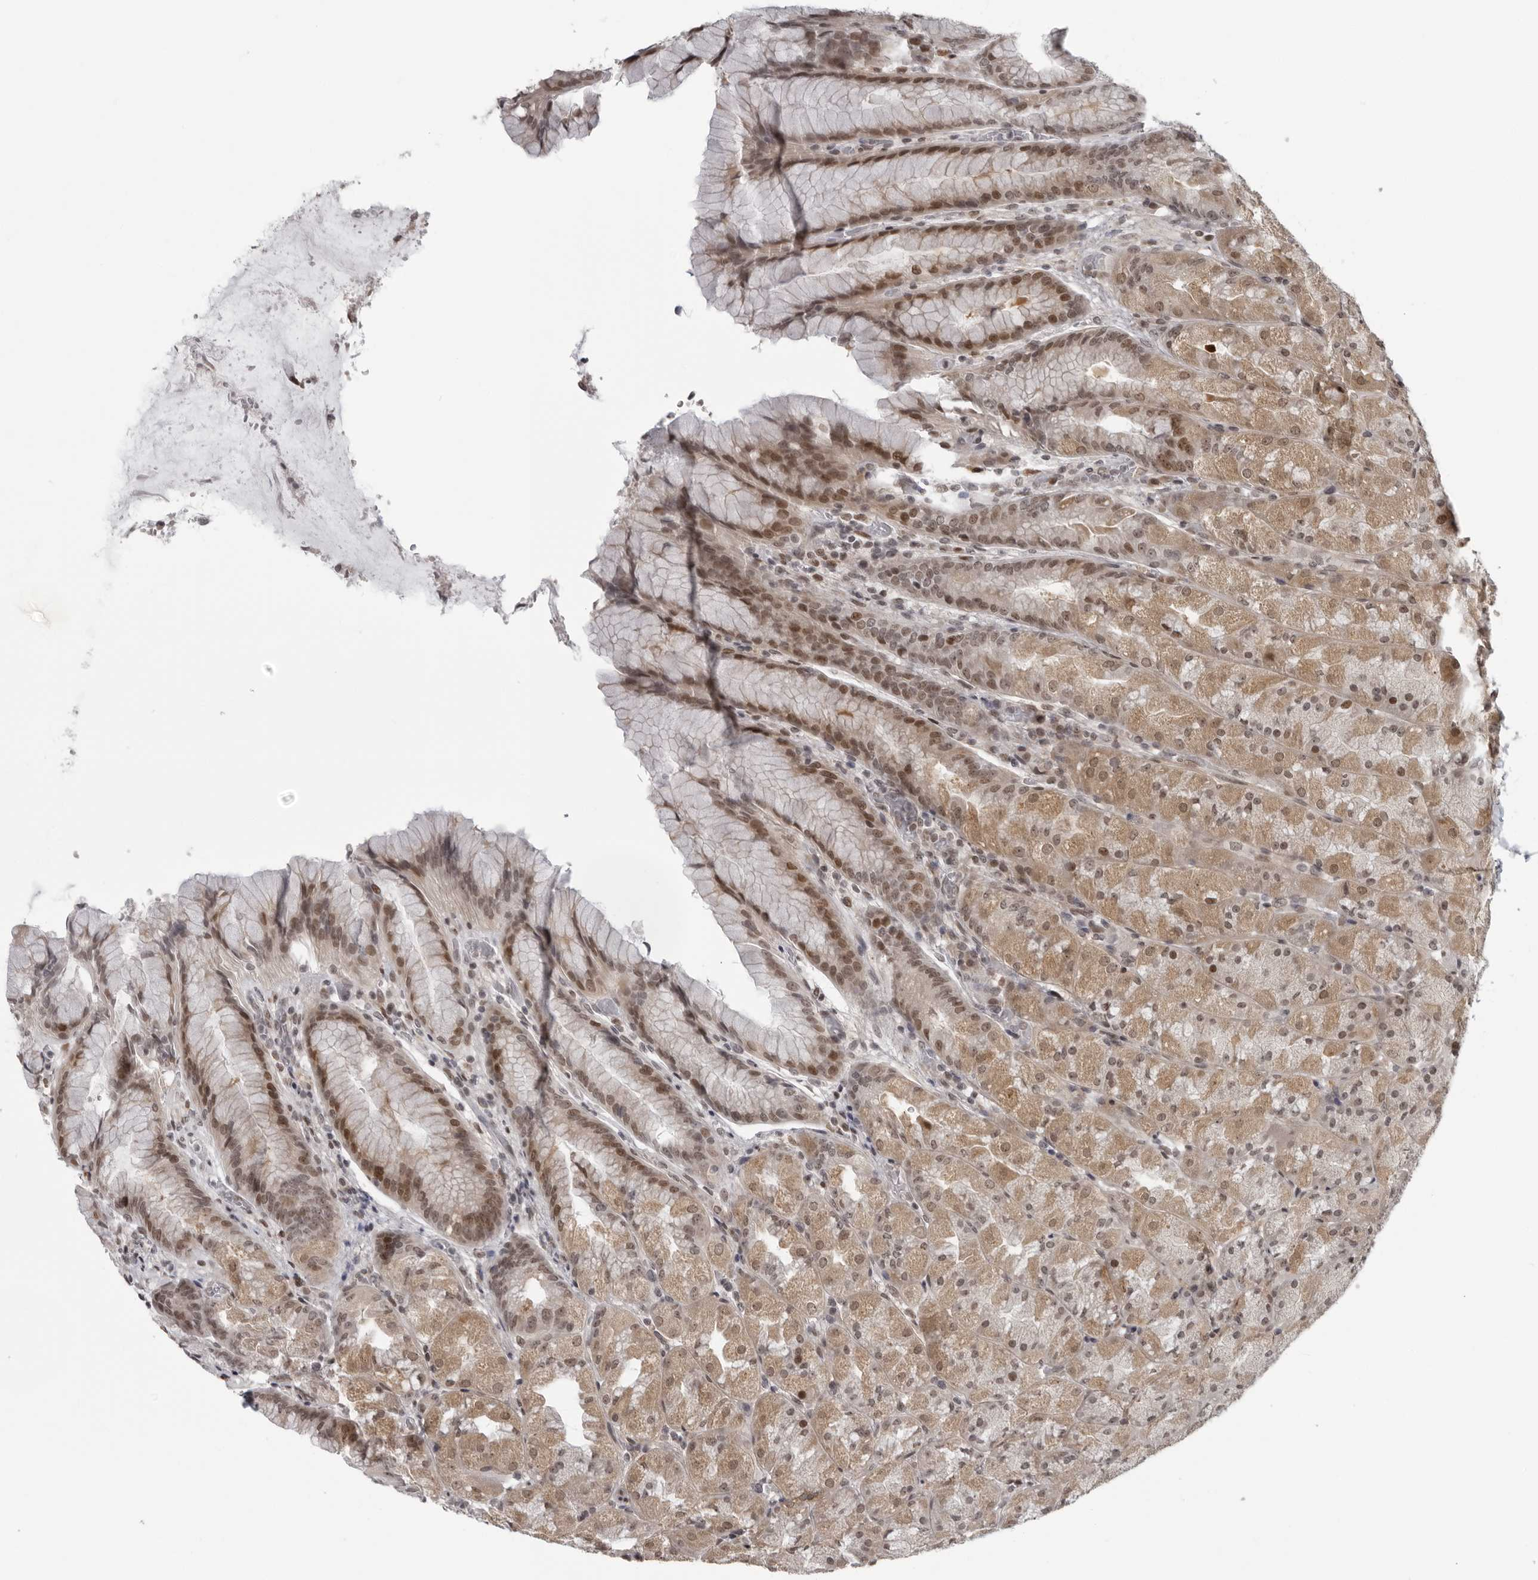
{"staining": {"intensity": "moderate", "quantity": "25%-75%", "location": "cytoplasmic/membranous,nuclear"}, "tissue": "stomach", "cell_type": "Glandular cells", "image_type": "normal", "snomed": [{"axis": "morphology", "description": "Normal tissue, NOS"}, {"axis": "topography", "description": "Stomach, upper"}, {"axis": "topography", "description": "Stomach"}], "caption": "Protein expression analysis of unremarkable stomach displays moderate cytoplasmic/membranous,nuclear expression in approximately 25%-75% of glandular cells.", "gene": "MAF", "patient": {"sex": "male", "age": 48}}